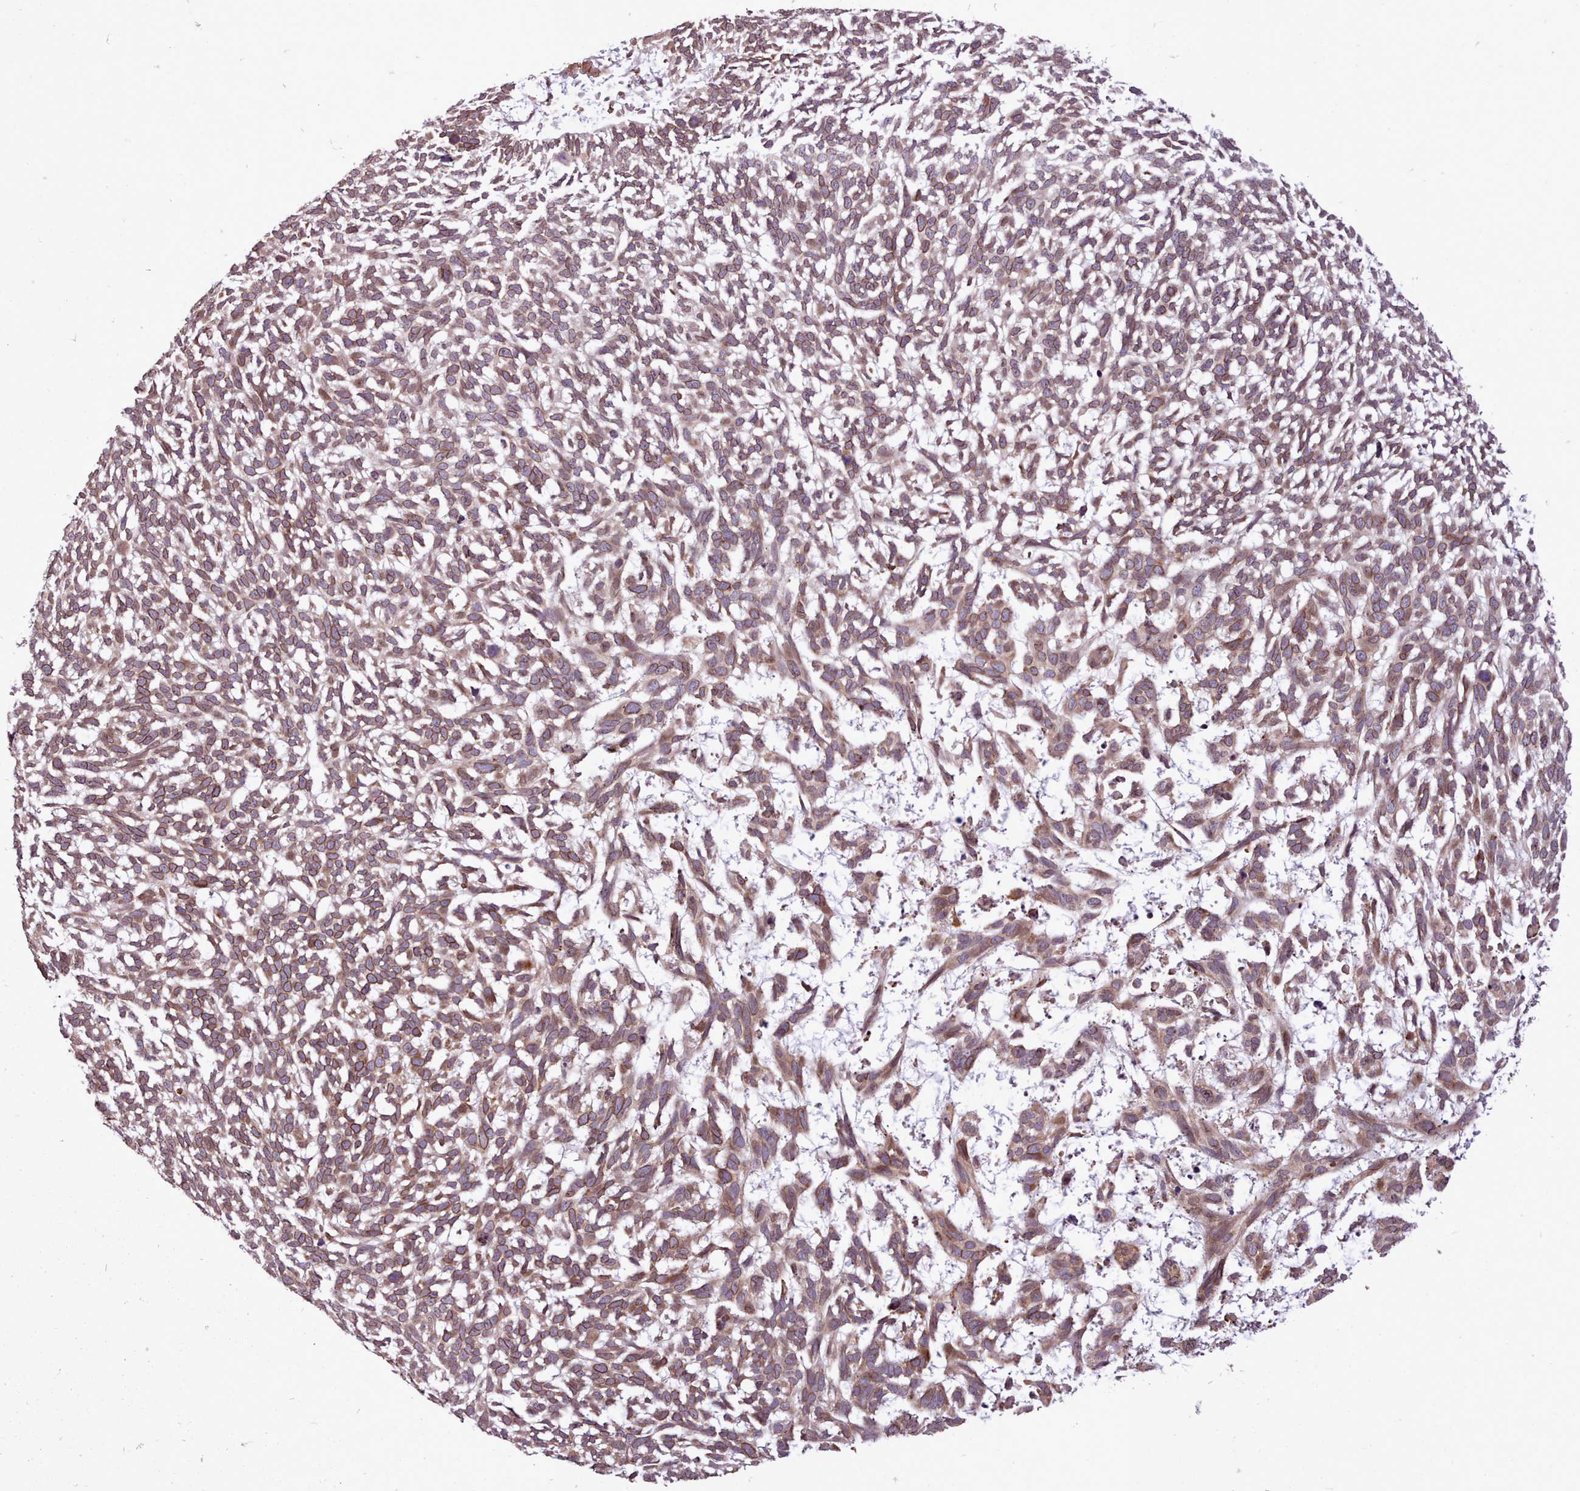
{"staining": {"intensity": "moderate", "quantity": ">75%", "location": "cytoplasmic/membranous"}, "tissue": "skin cancer", "cell_type": "Tumor cells", "image_type": "cancer", "snomed": [{"axis": "morphology", "description": "Basal cell carcinoma"}, {"axis": "topography", "description": "Skin"}], "caption": "Basal cell carcinoma (skin) stained with immunohistochemistry demonstrates moderate cytoplasmic/membranous expression in approximately >75% of tumor cells. The protein is stained brown, and the nuclei are stained in blue (DAB IHC with brightfield microscopy, high magnification).", "gene": "CABP1", "patient": {"sex": "male", "age": 88}}